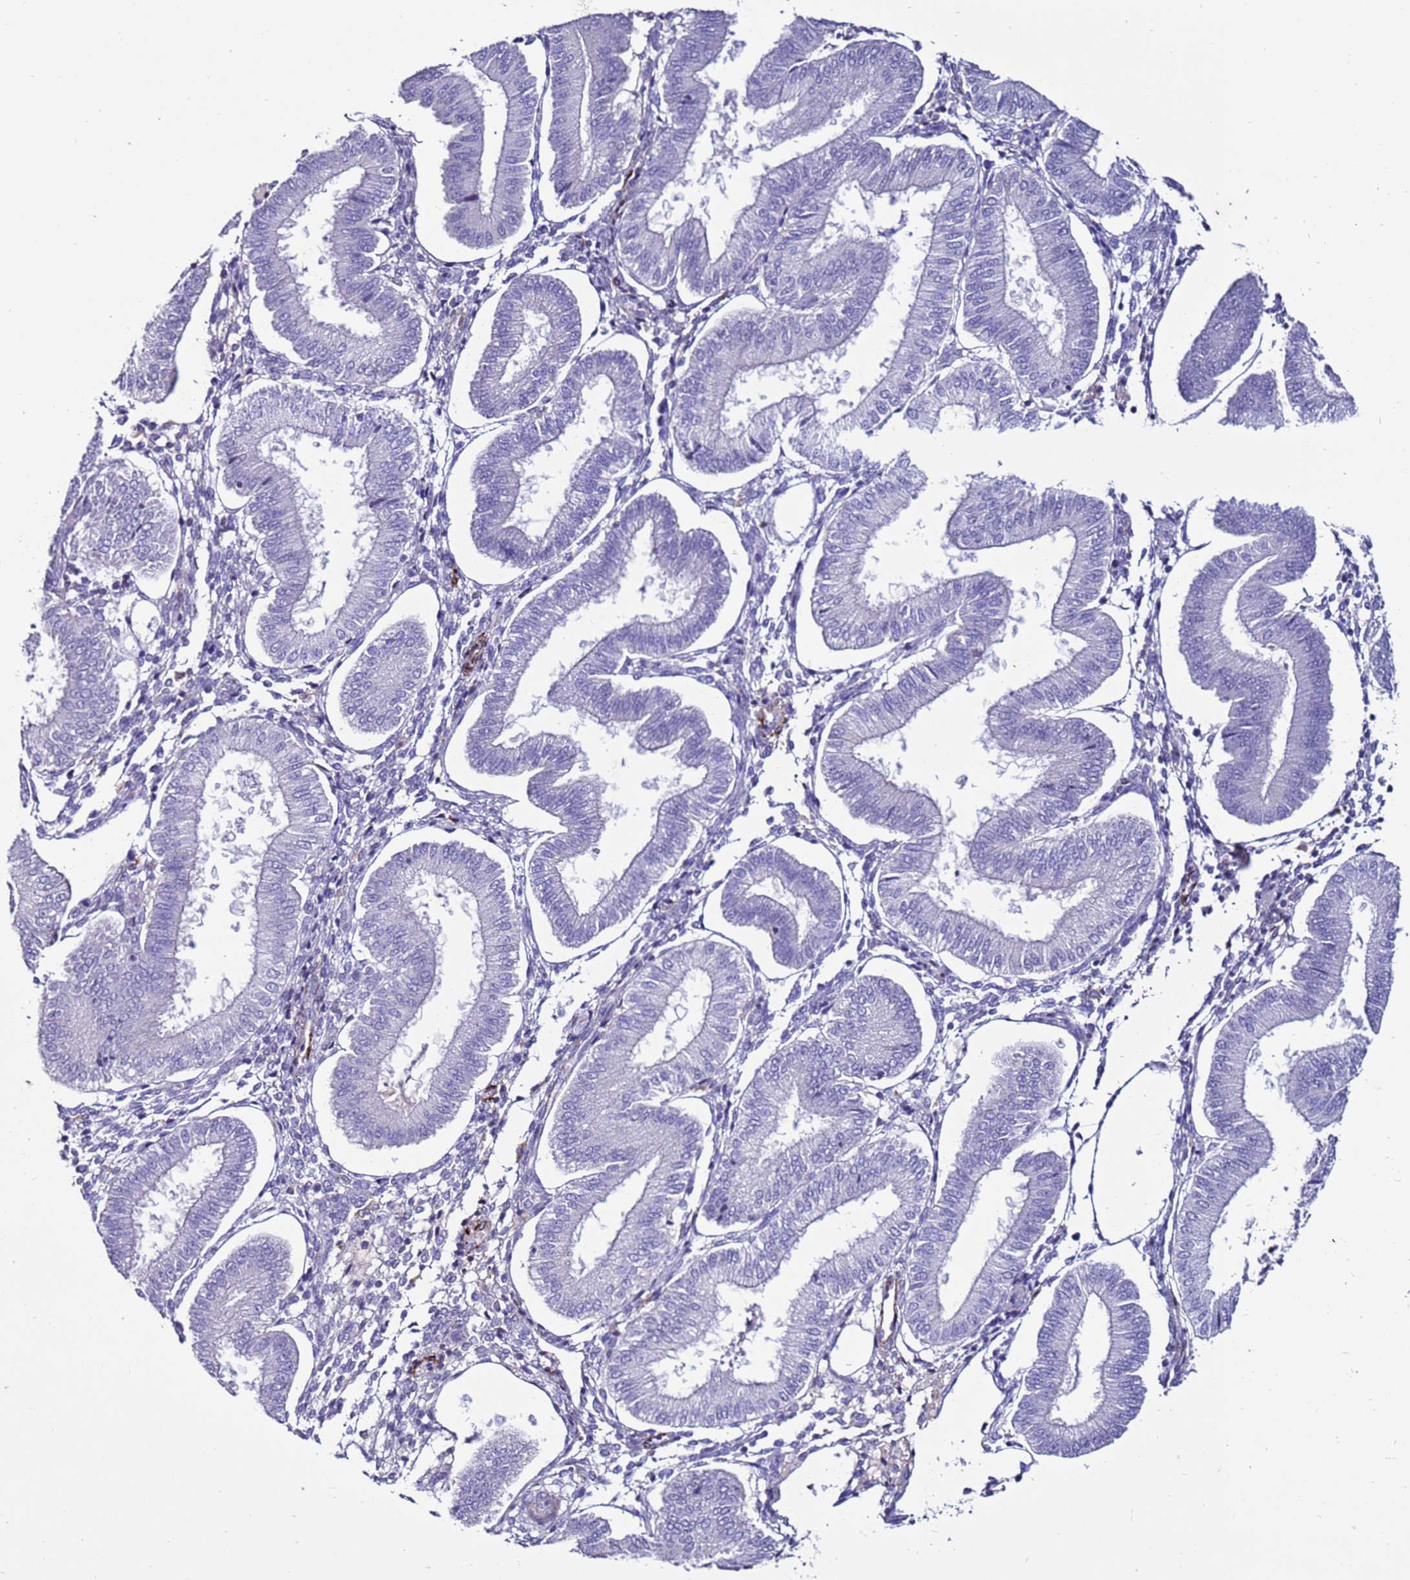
{"staining": {"intensity": "negative", "quantity": "none", "location": "none"}, "tissue": "endometrium", "cell_type": "Cells in endometrial stroma", "image_type": "normal", "snomed": [{"axis": "morphology", "description": "Normal tissue, NOS"}, {"axis": "topography", "description": "Endometrium"}], "caption": "IHC of benign endometrium exhibits no positivity in cells in endometrial stroma. (DAB (3,3'-diaminobenzidine) IHC visualized using brightfield microscopy, high magnification).", "gene": "CLEC4M", "patient": {"sex": "female", "age": 39}}